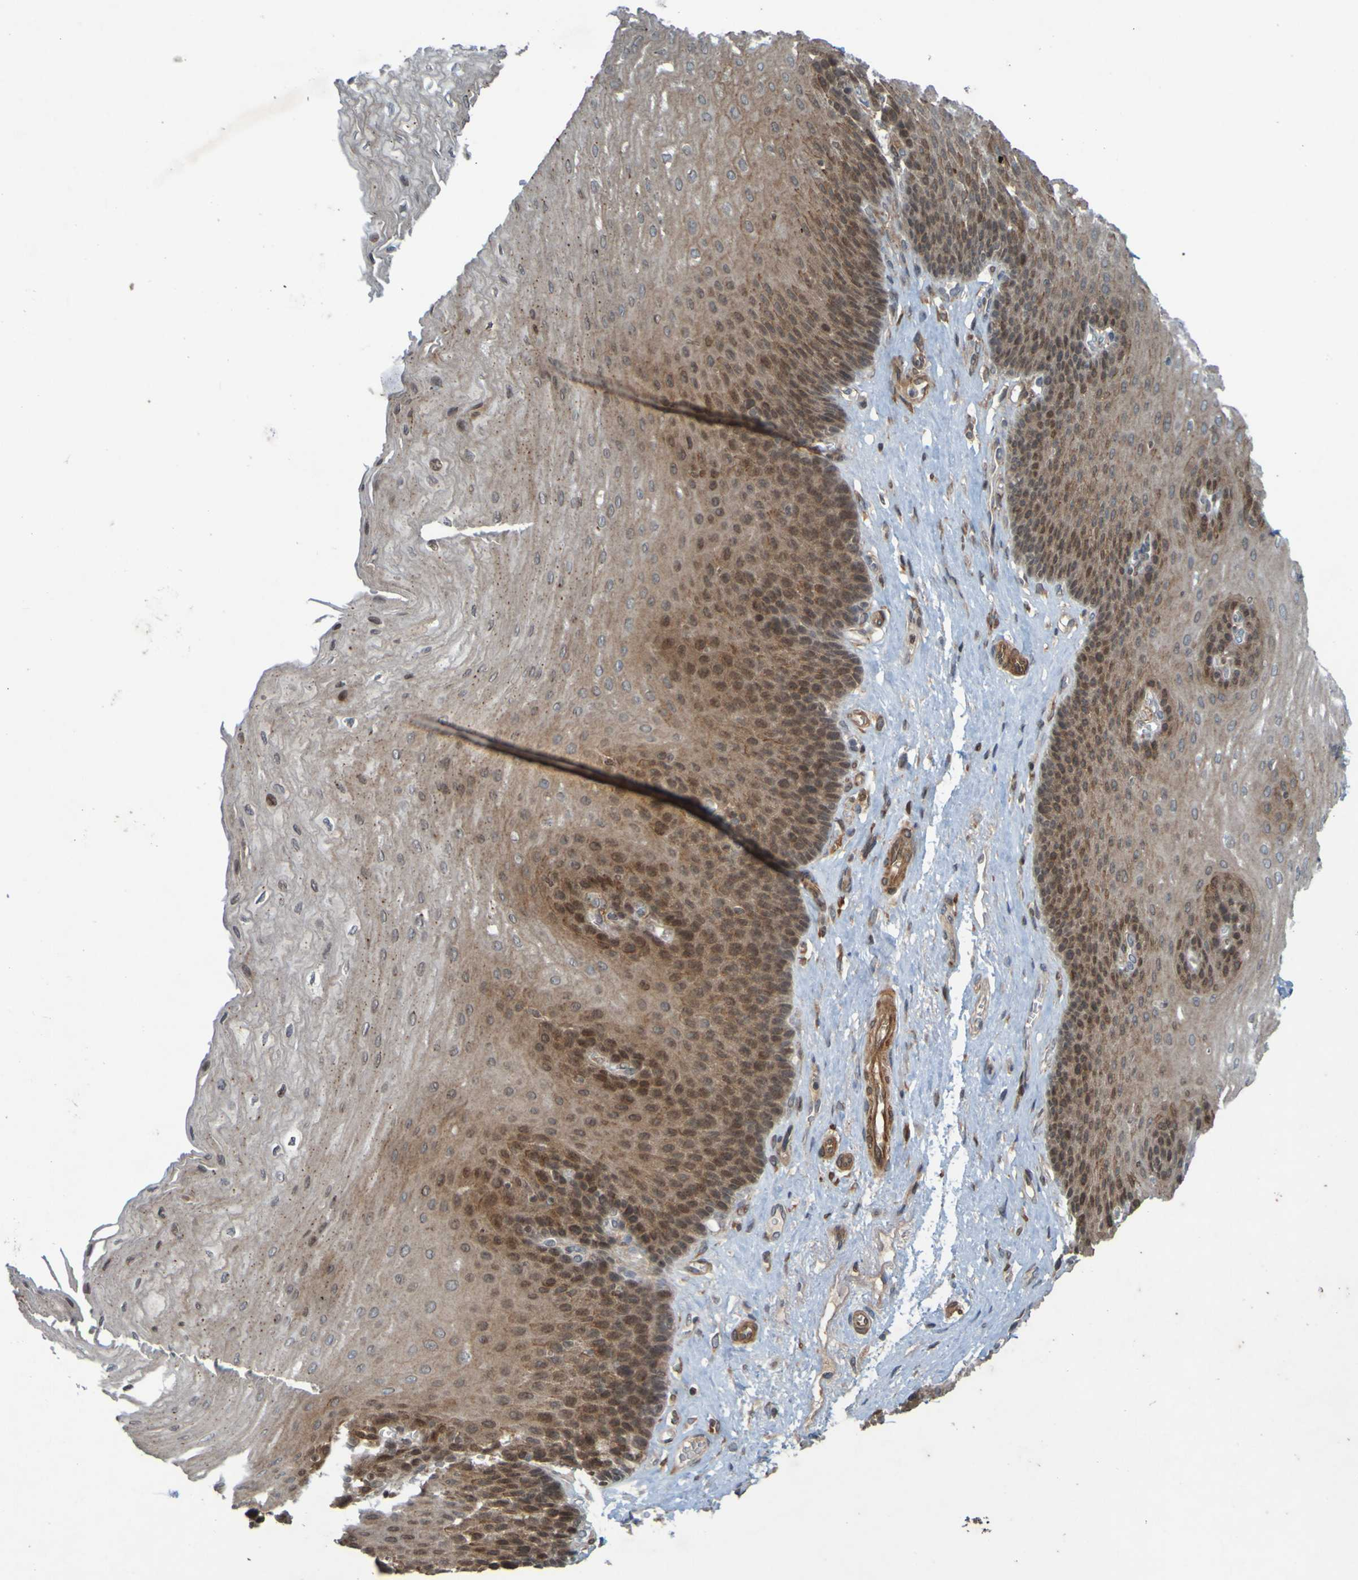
{"staining": {"intensity": "moderate", "quantity": ">75%", "location": "cytoplasmic/membranous"}, "tissue": "esophagus", "cell_type": "Squamous epithelial cells", "image_type": "normal", "snomed": [{"axis": "morphology", "description": "Normal tissue, NOS"}, {"axis": "topography", "description": "Esophagus"}], "caption": "Protein expression analysis of normal human esophagus reveals moderate cytoplasmic/membranous positivity in about >75% of squamous epithelial cells.", "gene": "GUCY1A1", "patient": {"sex": "female", "age": 72}}